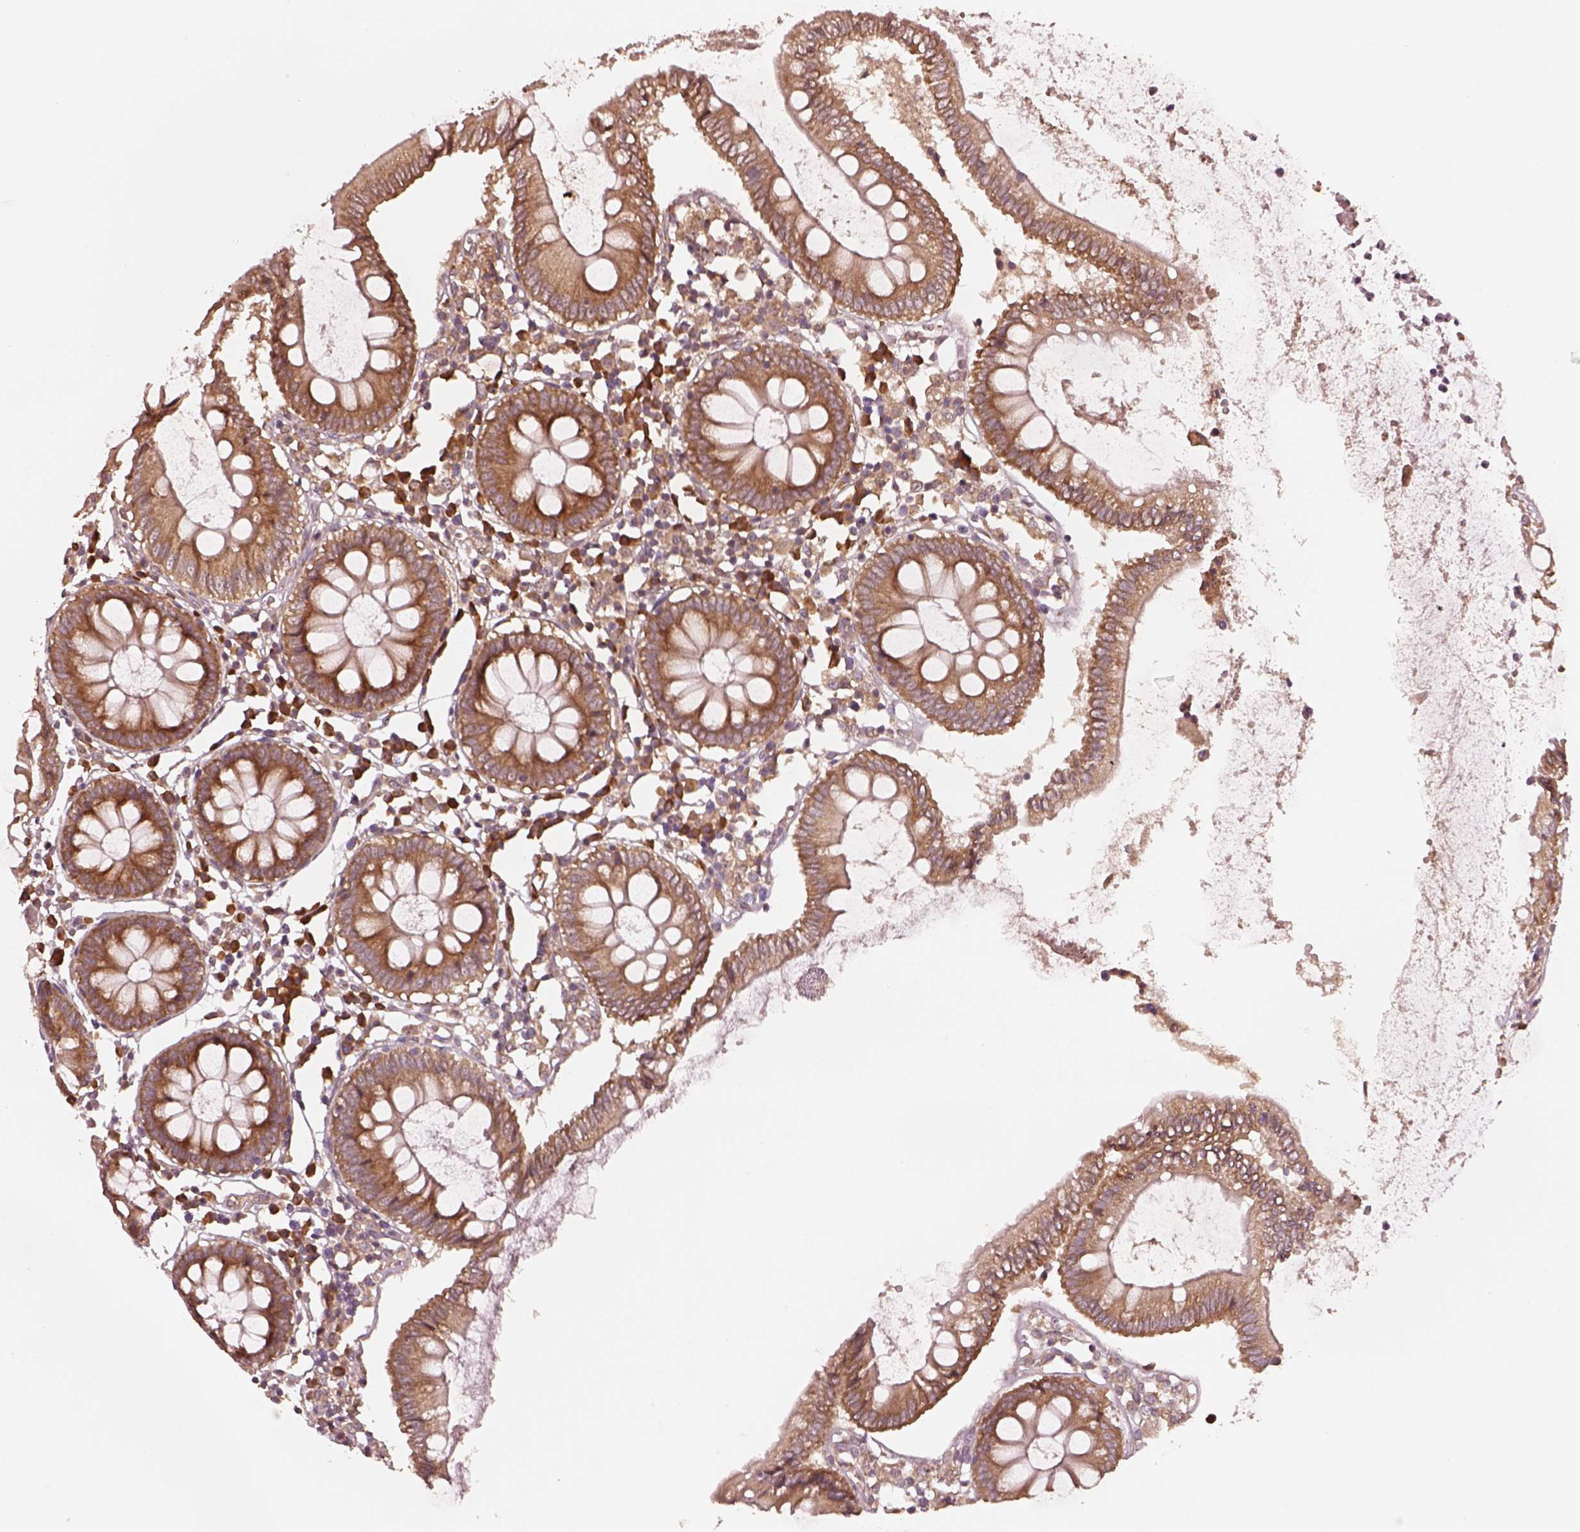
{"staining": {"intensity": "weak", "quantity": ">75%", "location": "cytoplasmic/membranous"}, "tissue": "colon", "cell_type": "Endothelial cells", "image_type": "normal", "snomed": [{"axis": "morphology", "description": "Normal tissue, NOS"}, {"axis": "morphology", "description": "Adenocarcinoma, NOS"}, {"axis": "topography", "description": "Colon"}], "caption": "Immunohistochemical staining of benign human colon reveals >75% levels of weak cytoplasmic/membranous protein positivity in approximately >75% of endothelial cells.", "gene": "RPS5", "patient": {"sex": "male", "age": 83}}